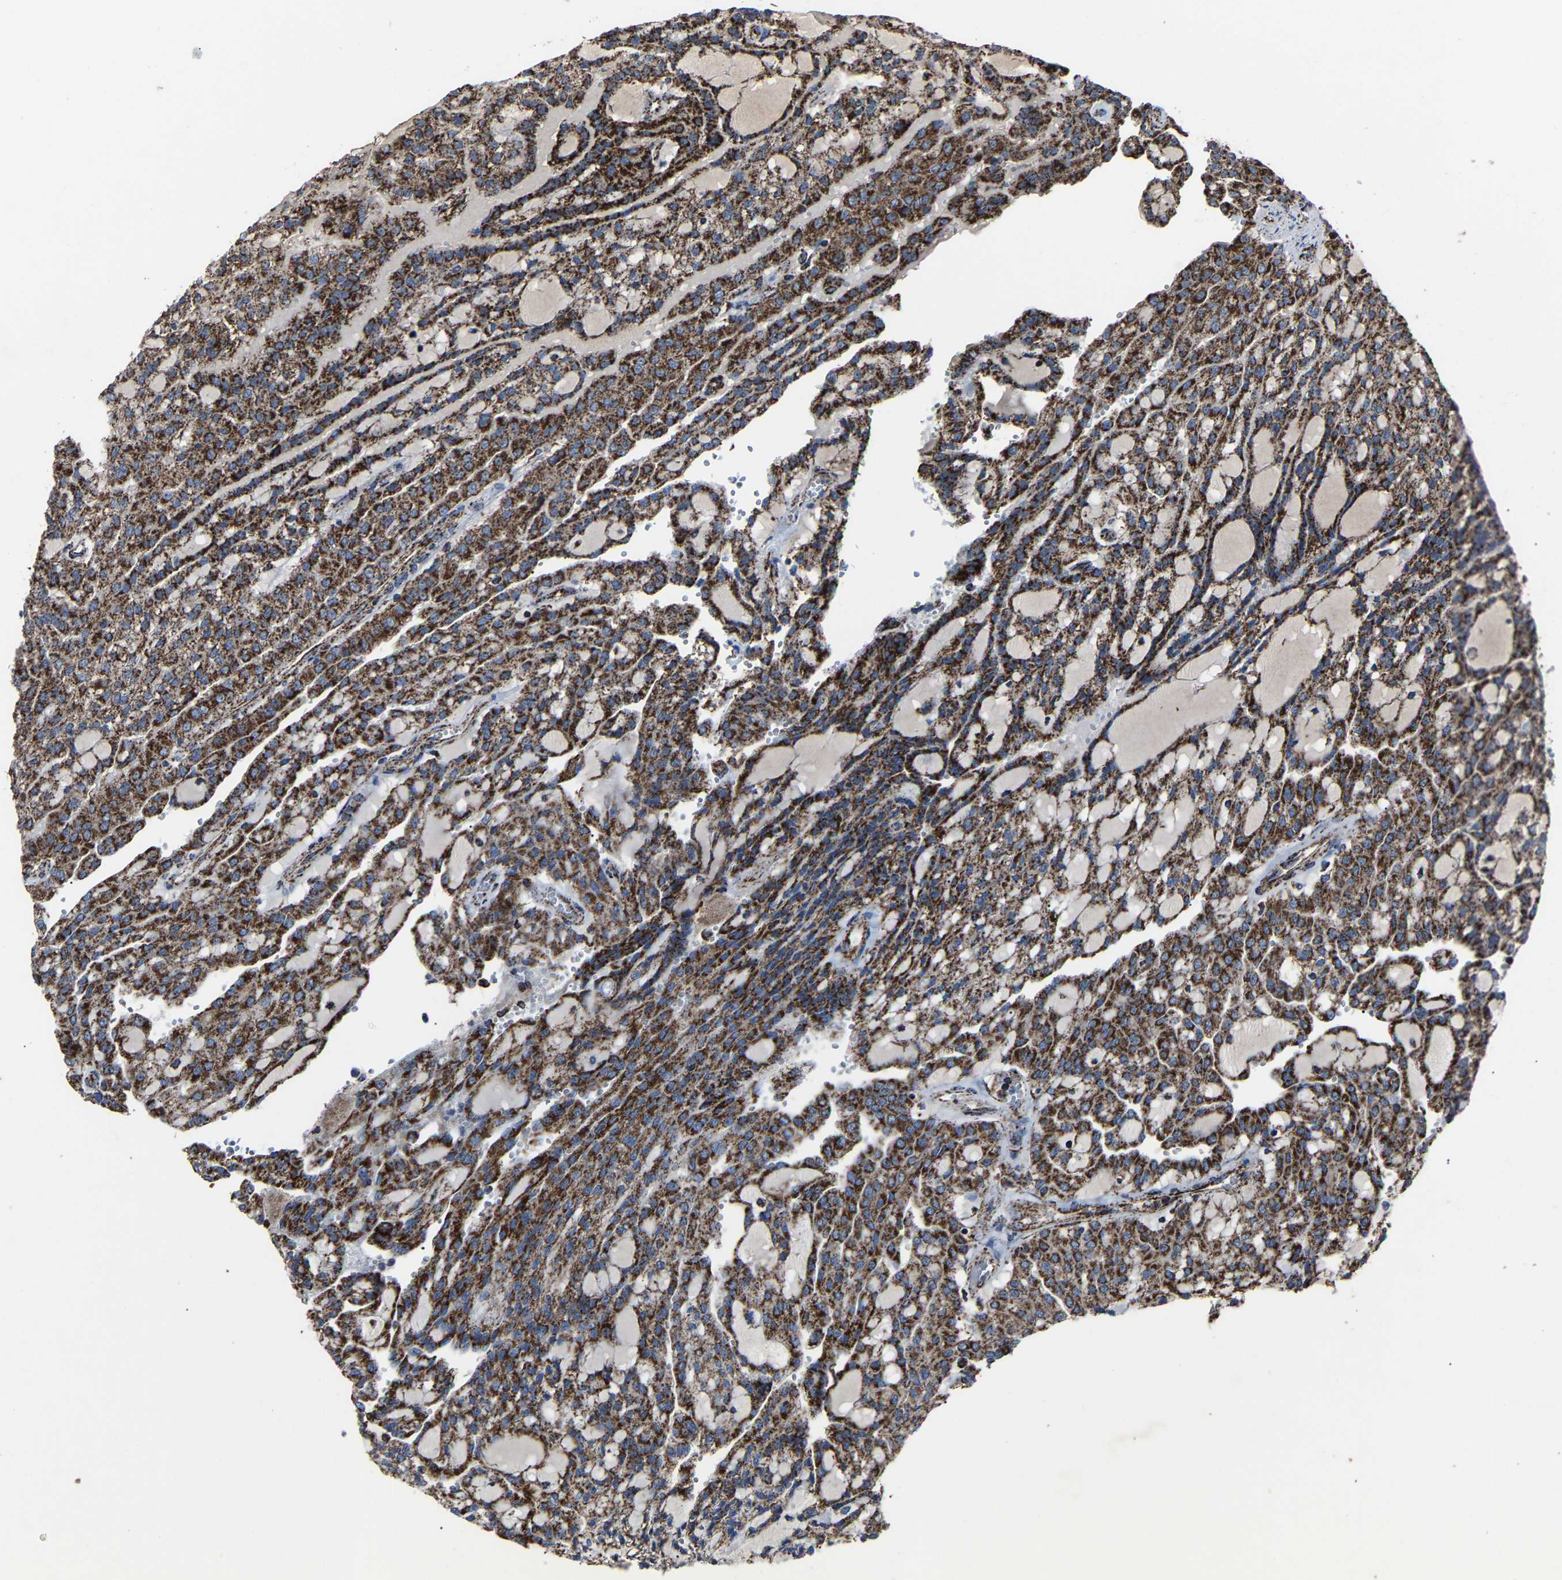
{"staining": {"intensity": "strong", "quantity": ">75%", "location": "cytoplasmic/membranous"}, "tissue": "renal cancer", "cell_type": "Tumor cells", "image_type": "cancer", "snomed": [{"axis": "morphology", "description": "Adenocarcinoma, NOS"}, {"axis": "topography", "description": "Kidney"}], "caption": "Immunohistochemical staining of renal adenocarcinoma shows high levels of strong cytoplasmic/membranous expression in about >75% of tumor cells.", "gene": "NDUFV3", "patient": {"sex": "male", "age": 63}}